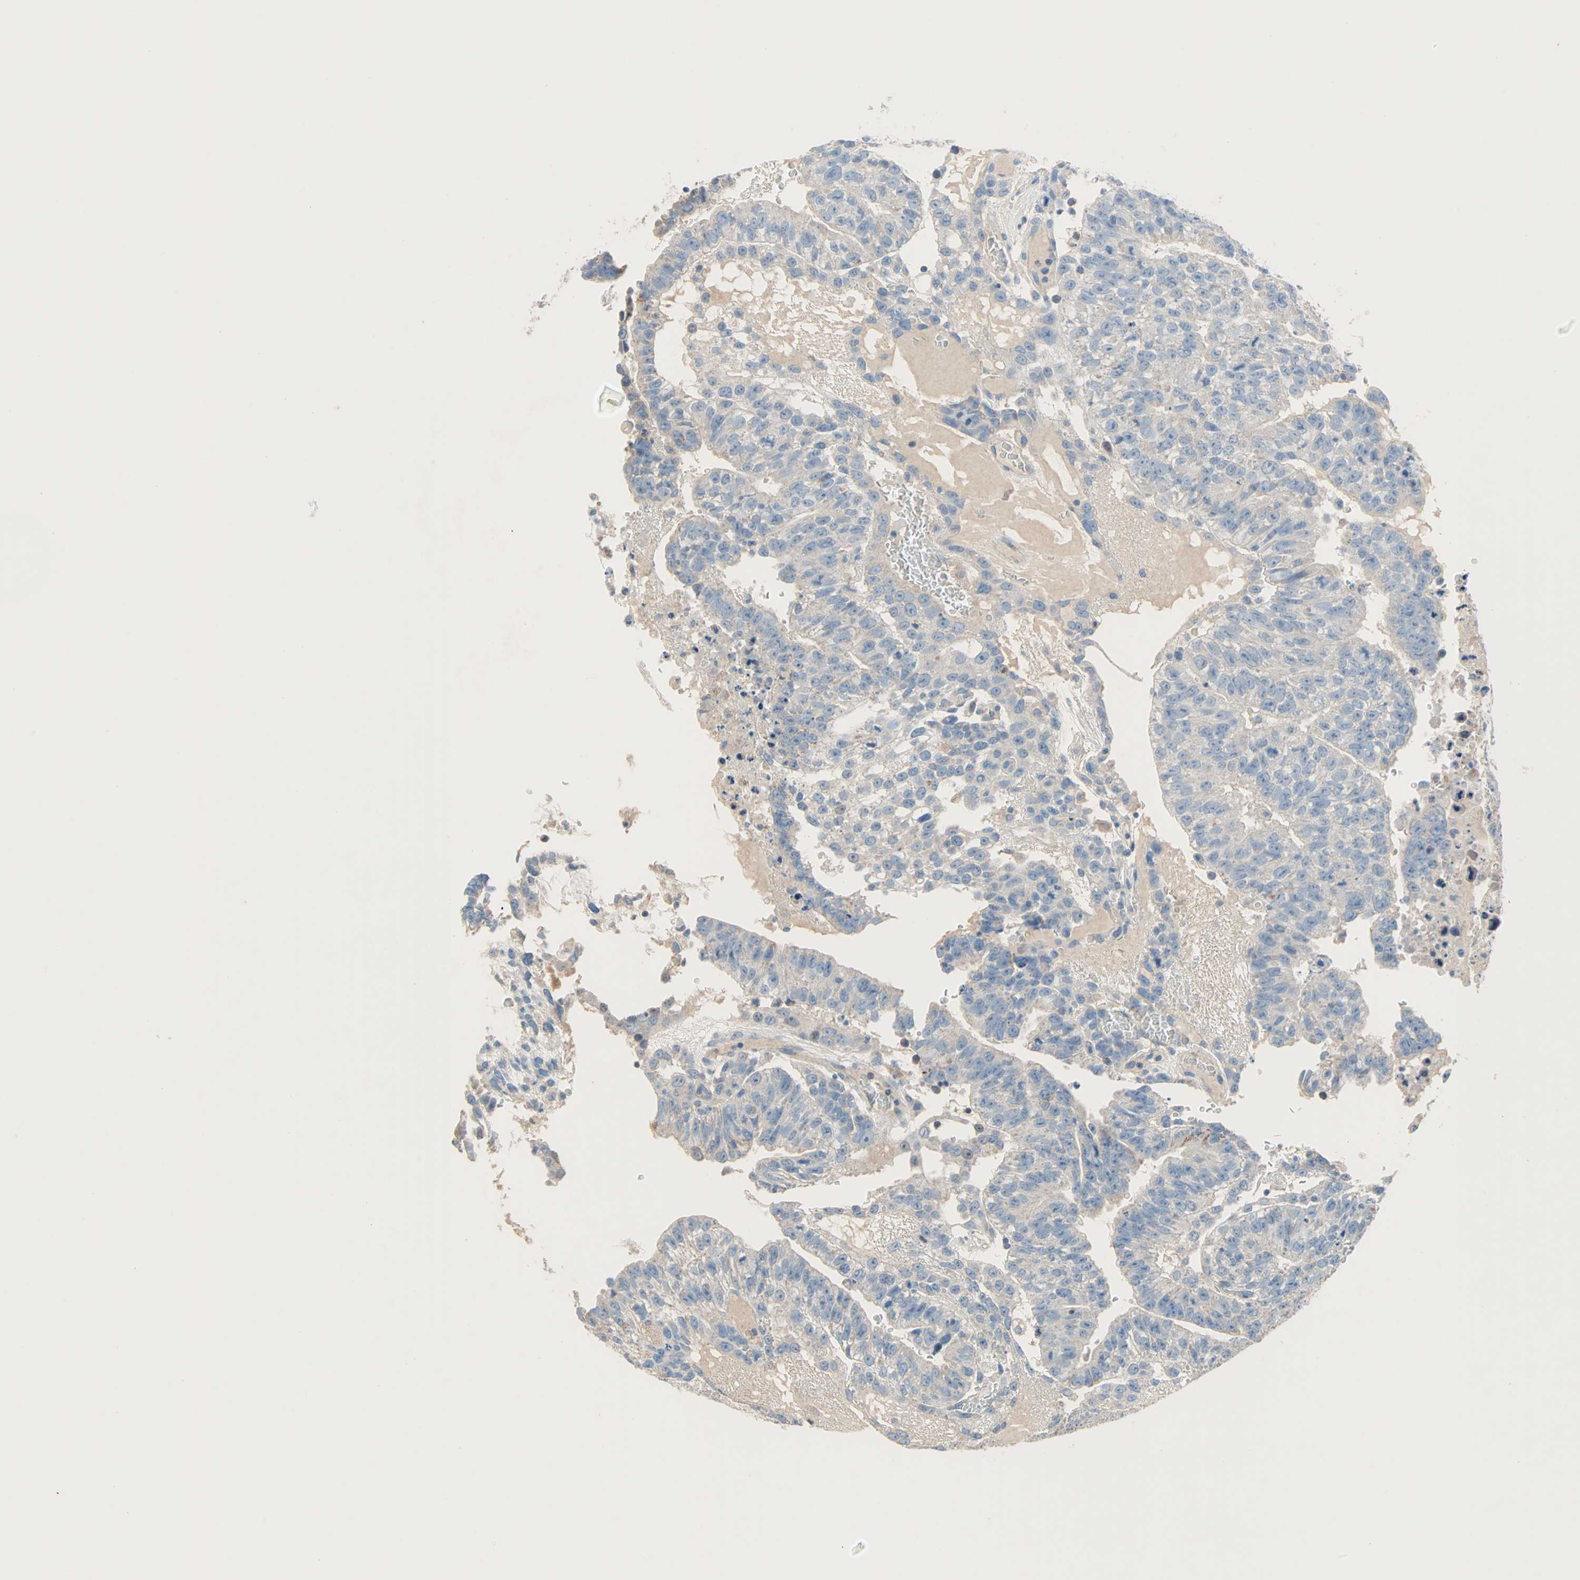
{"staining": {"intensity": "negative", "quantity": "none", "location": "none"}, "tissue": "testis cancer", "cell_type": "Tumor cells", "image_type": "cancer", "snomed": [{"axis": "morphology", "description": "Seminoma, NOS"}, {"axis": "morphology", "description": "Carcinoma, Embryonal, NOS"}, {"axis": "topography", "description": "Testis"}], "caption": "Immunohistochemistry (IHC) image of human testis seminoma stained for a protein (brown), which displays no positivity in tumor cells.", "gene": "ACVRL1", "patient": {"sex": "male", "age": 52}}